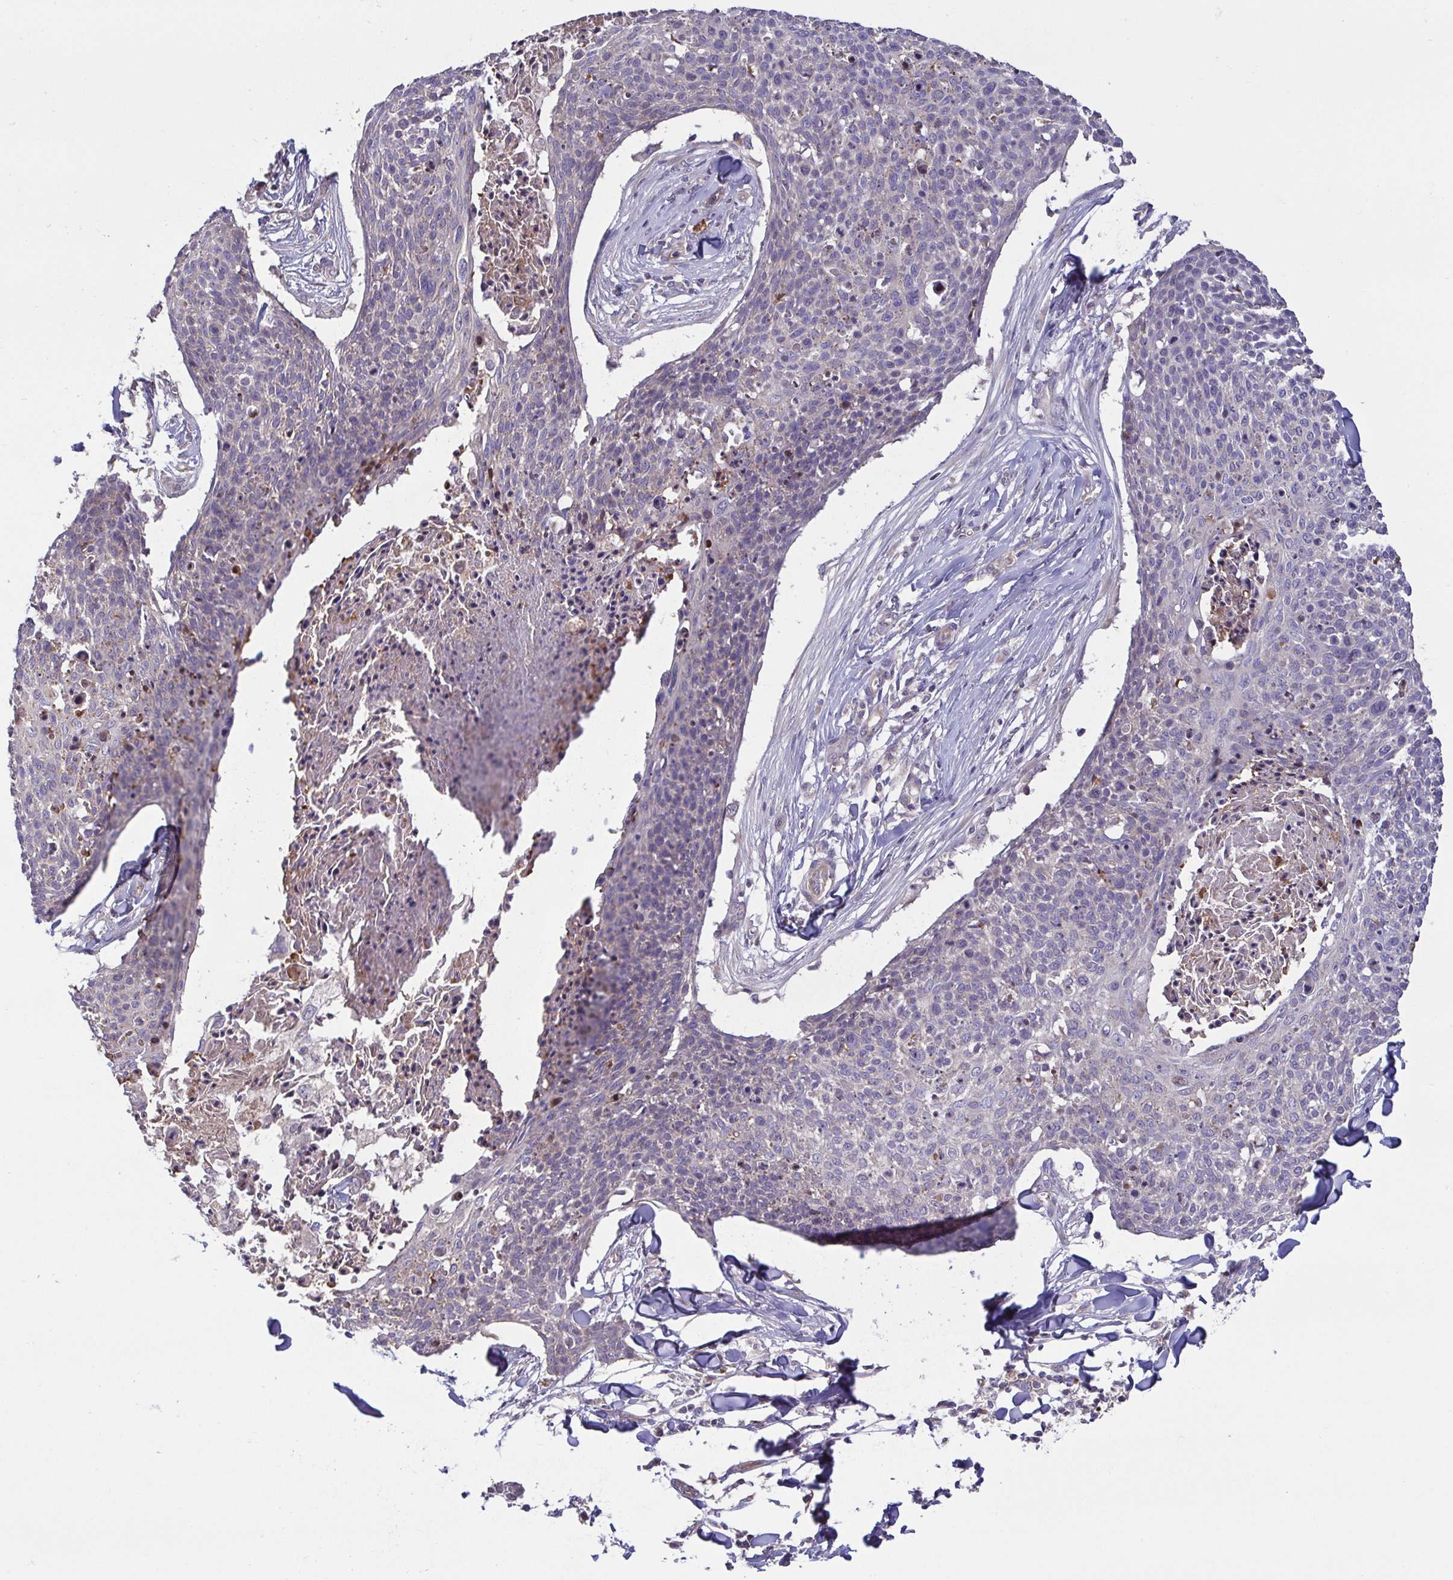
{"staining": {"intensity": "weak", "quantity": "25%-75%", "location": "cytoplasmic/membranous"}, "tissue": "skin cancer", "cell_type": "Tumor cells", "image_type": "cancer", "snomed": [{"axis": "morphology", "description": "Squamous cell carcinoma, NOS"}, {"axis": "topography", "description": "Skin"}, {"axis": "topography", "description": "Vulva"}], "caption": "A histopathology image of squamous cell carcinoma (skin) stained for a protein exhibits weak cytoplasmic/membranous brown staining in tumor cells.", "gene": "OSBPL7", "patient": {"sex": "female", "age": 75}}